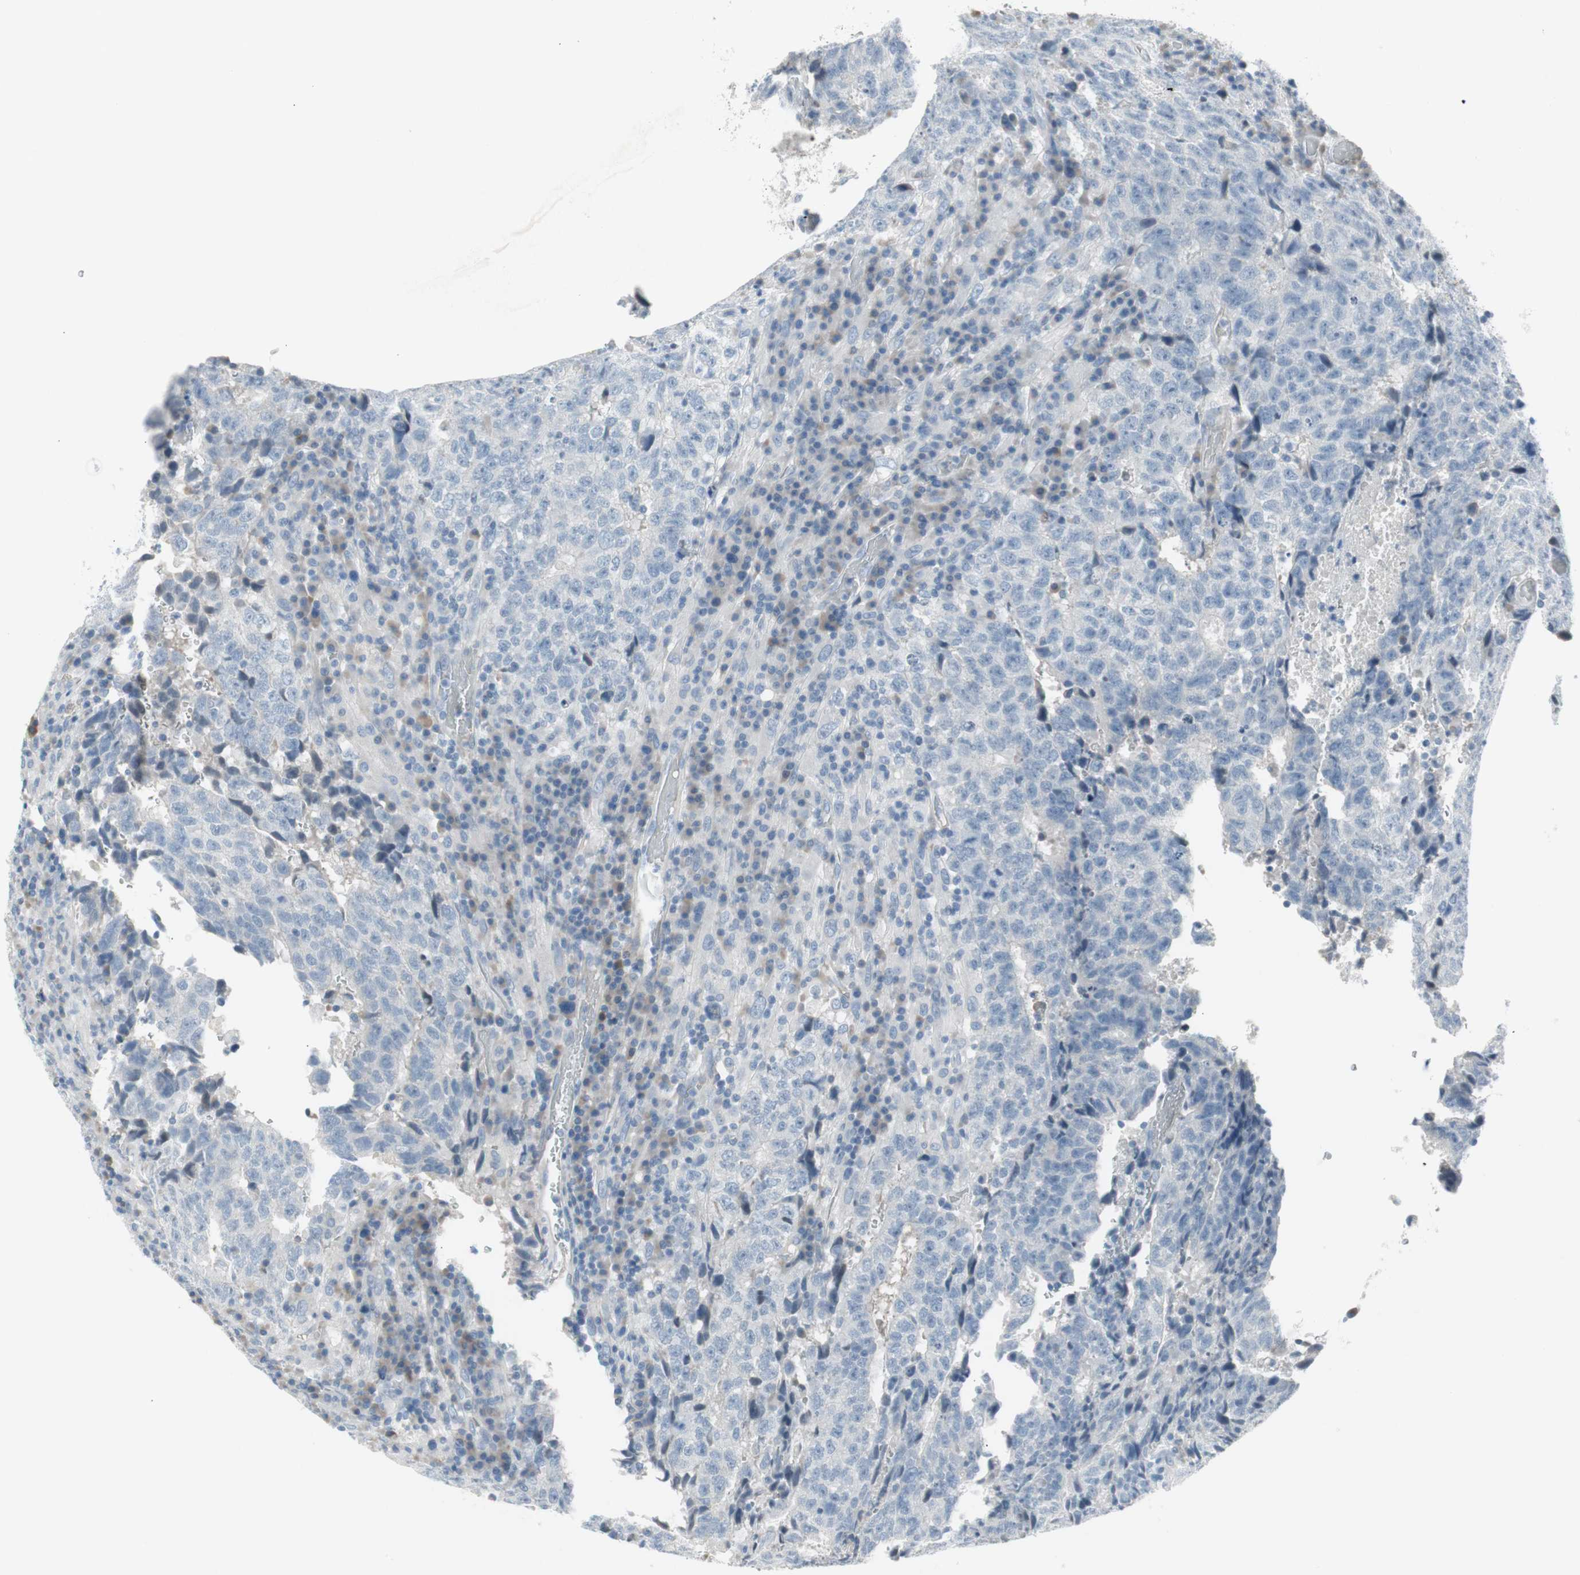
{"staining": {"intensity": "negative", "quantity": "none", "location": "none"}, "tissue": "testis cancer", "cell_type": "Tumor cells", "image_type": "cancer", "snomed": [{"axis": "morphology", "description": "Necrosis, NOS"}, {"axis": "morphology", "description": "Carcinoma, Embryonal, NOS"}, {"axis": "topography", "description": "Testis"}], "caption": "A photomicrograph of testis cancer (embryonal carcinoma) stained for a protein shows no brown staining in tumor cells.", "gene": "AGR2", "patient": {"sex": "male", "age": 19}}